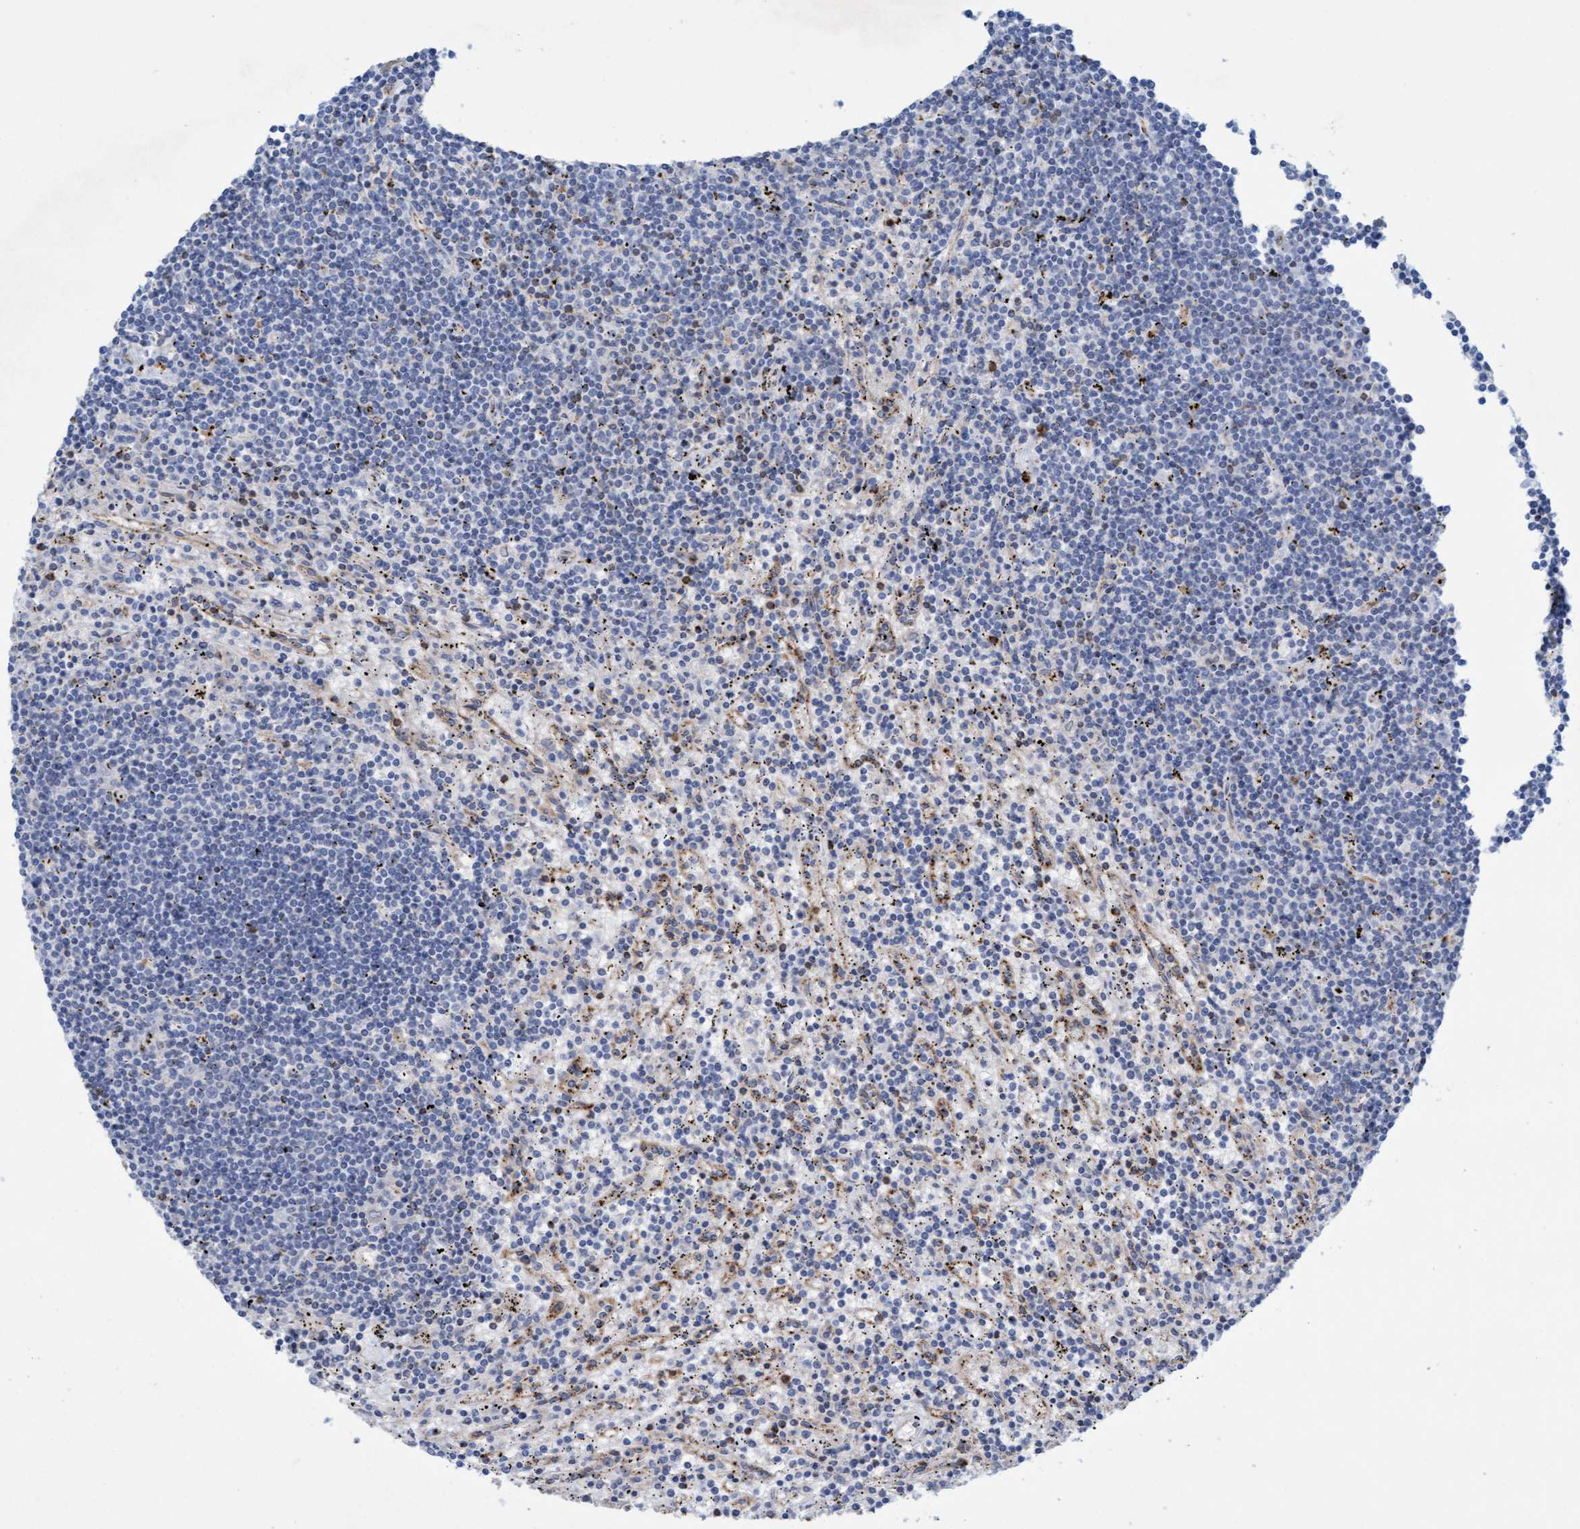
{"staining": {"intensity": "negative", "quantity": "none", "location": "none"}, "tissue": "lymphoma", "cell_type": "Tumor cells", "image_type": "cancer", "snomed": [{"axis": "morphology", "description": "Malignant lymphoma, non-Hodgkin's type, Low grade"}, {"axis": "topography", "description": "Spleen"}], "caption": "A micrograph of human lymphoma is negative for staining in tumor cells.", "gene": "SGSH", "patient": {"sex": "male", "age": 76}}